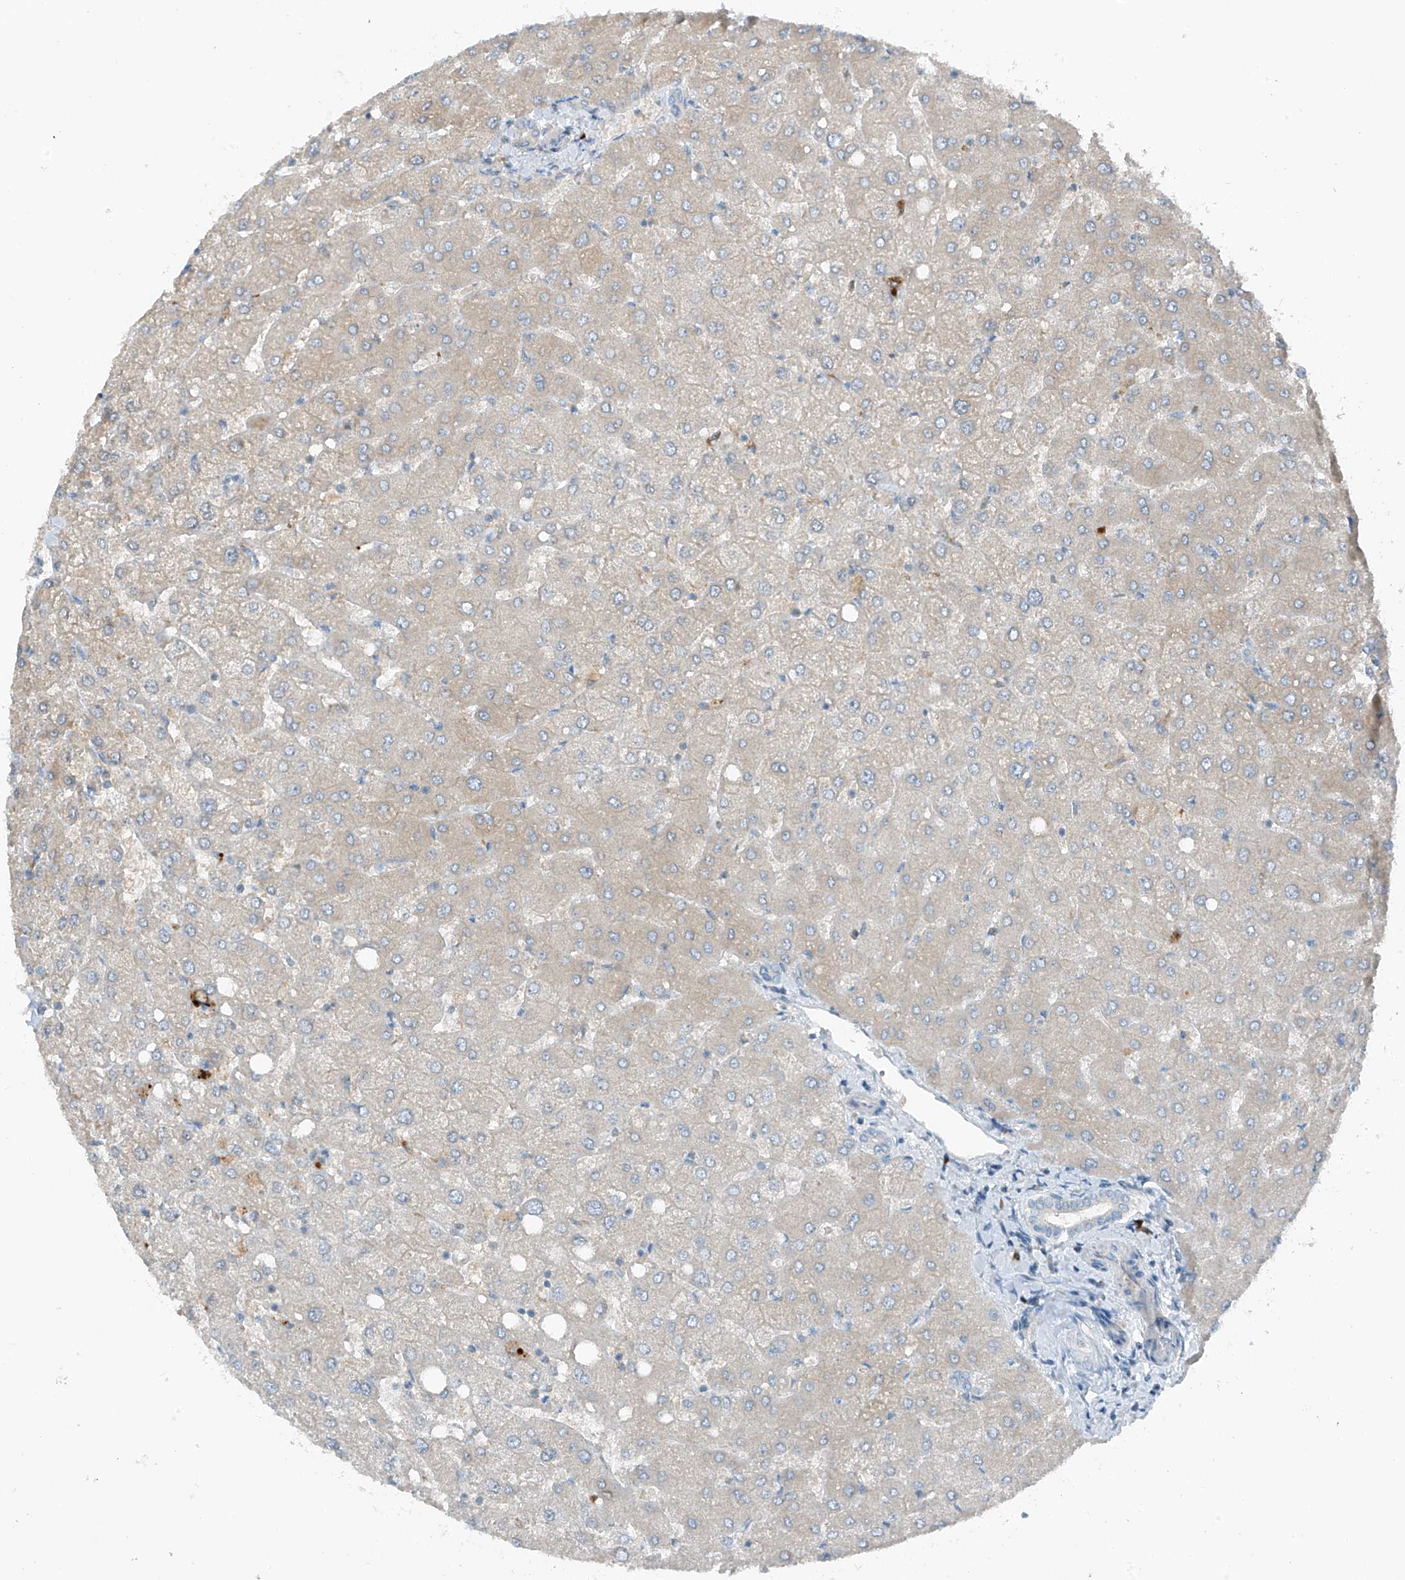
{"staining": {"intensity": "negative", "quantity": "none", "location": "none"}, "tissue": "liver", "cell_type": "Cholangiocytes", "image_type": "normal", "snomed": [{"axis": "morphology", "description": "Normal tissue, NOS"}, {"axis": "topography", "description": "Liver"}], "caption": "The image shows no significant positivity in cholangiocytes of liver. (DAB immunohistochemistry (IHC) visualized using brightfield microscopy, high magnification).", "gene": "SLC12A6", "patient": {"sex": "female", "age": 54}}